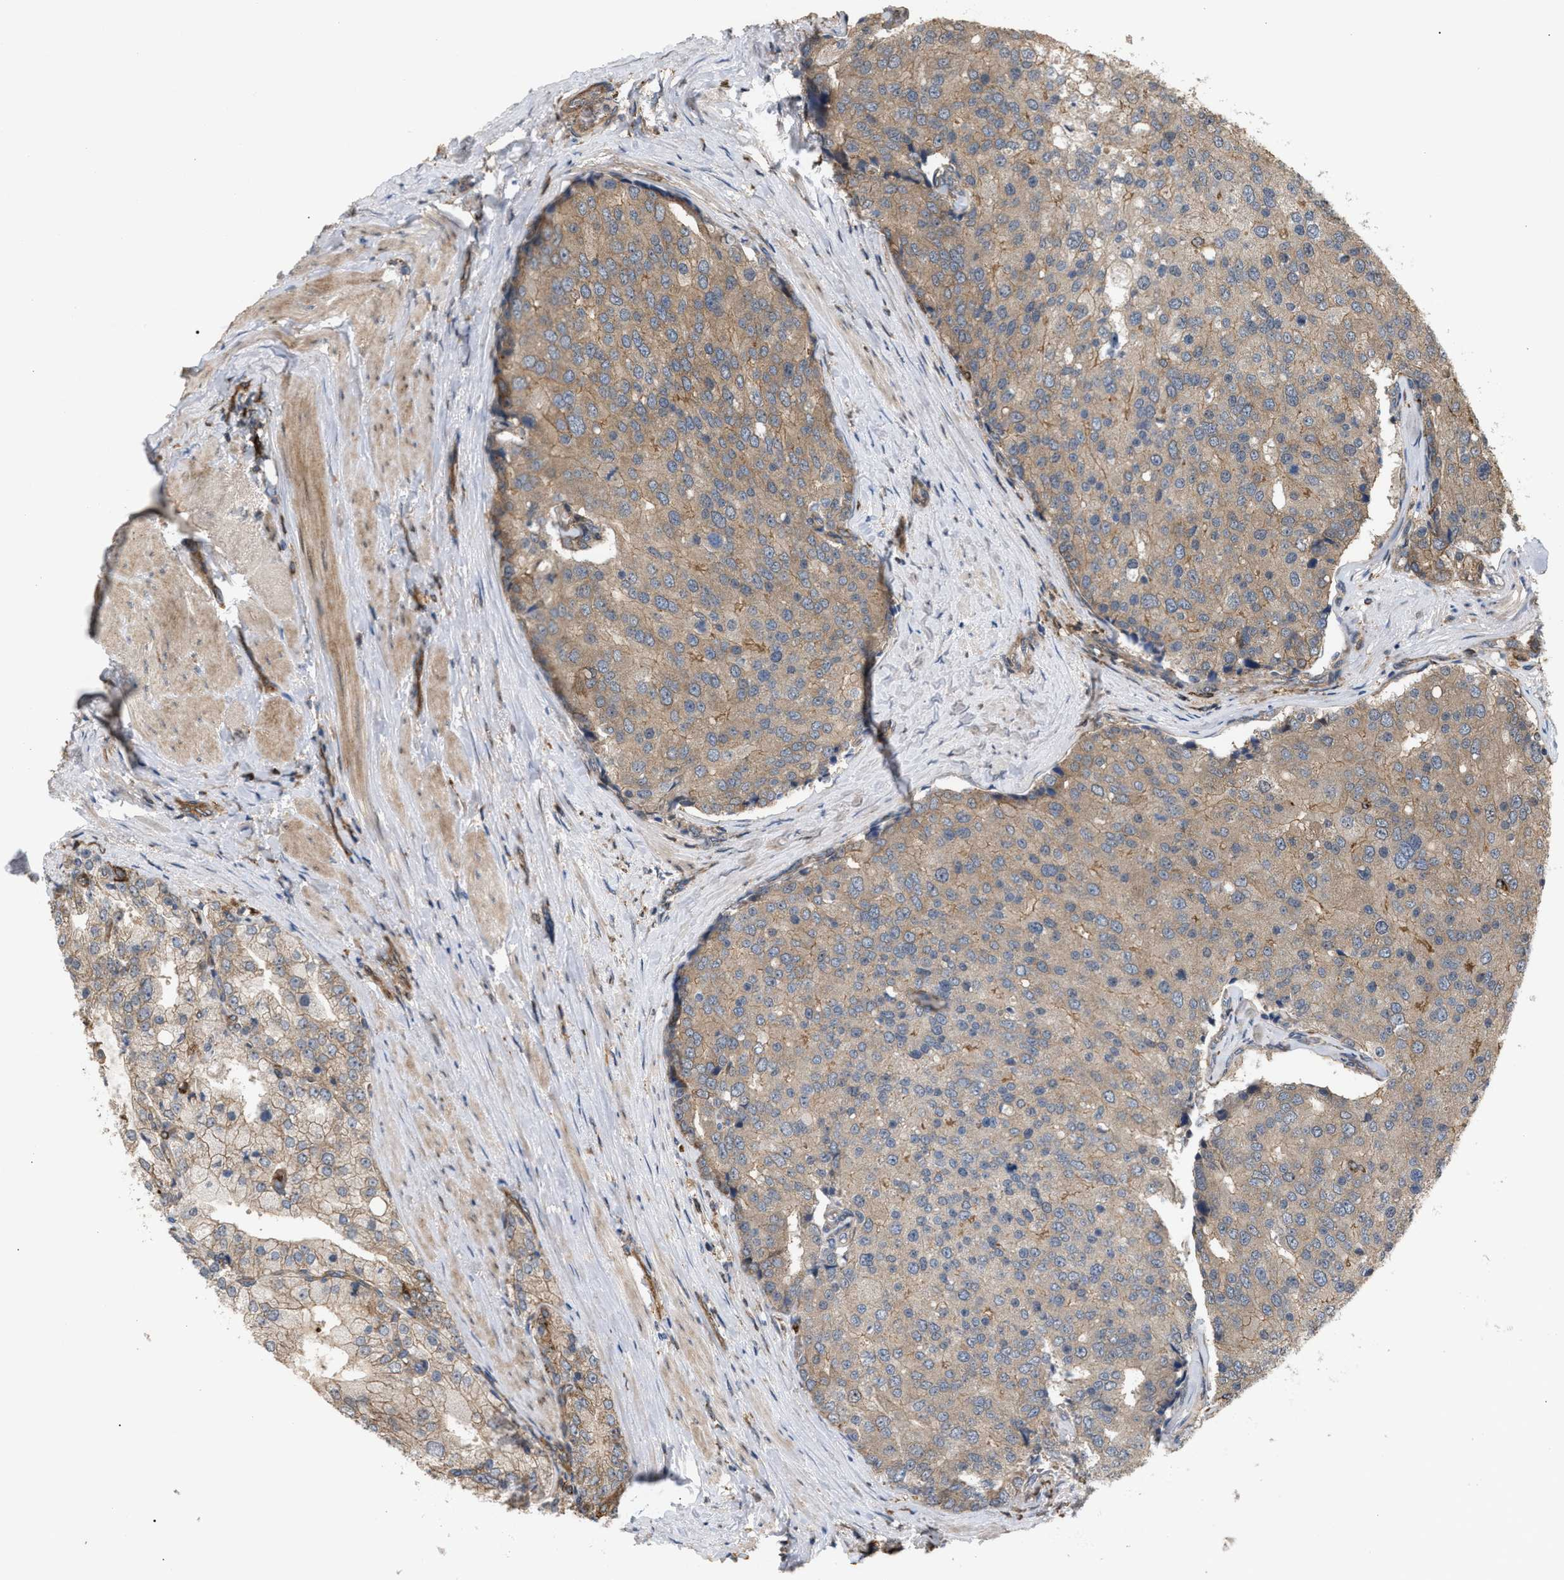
{"staining": {"intensity": "moderate", "quantity": ">75%", "location": "cytoplasmic/membranous"}, "tissue": "prostate cancer", "cell_type": "Tumor cells", "image_type": "cancer", "snomed": [{"axis": "morphology", "description": "Adenocarcinoma, High grade"}, {"axis": "topography", "description": "Prostate"}], "caption": "Immunohistochemistry micrograph of neoplastic tissue: human prostate adenocarcinoma (high-grade) stained using immunohistochemistry (IHC) shows medium levels of moderate protein expression localized specifically in the cytoplasmic/membranous of tumor cells, appearing as a cytoplasmic/membranous brown color.", "gene": "GCC1", "patient": {"sex": "male", "age": 50}}